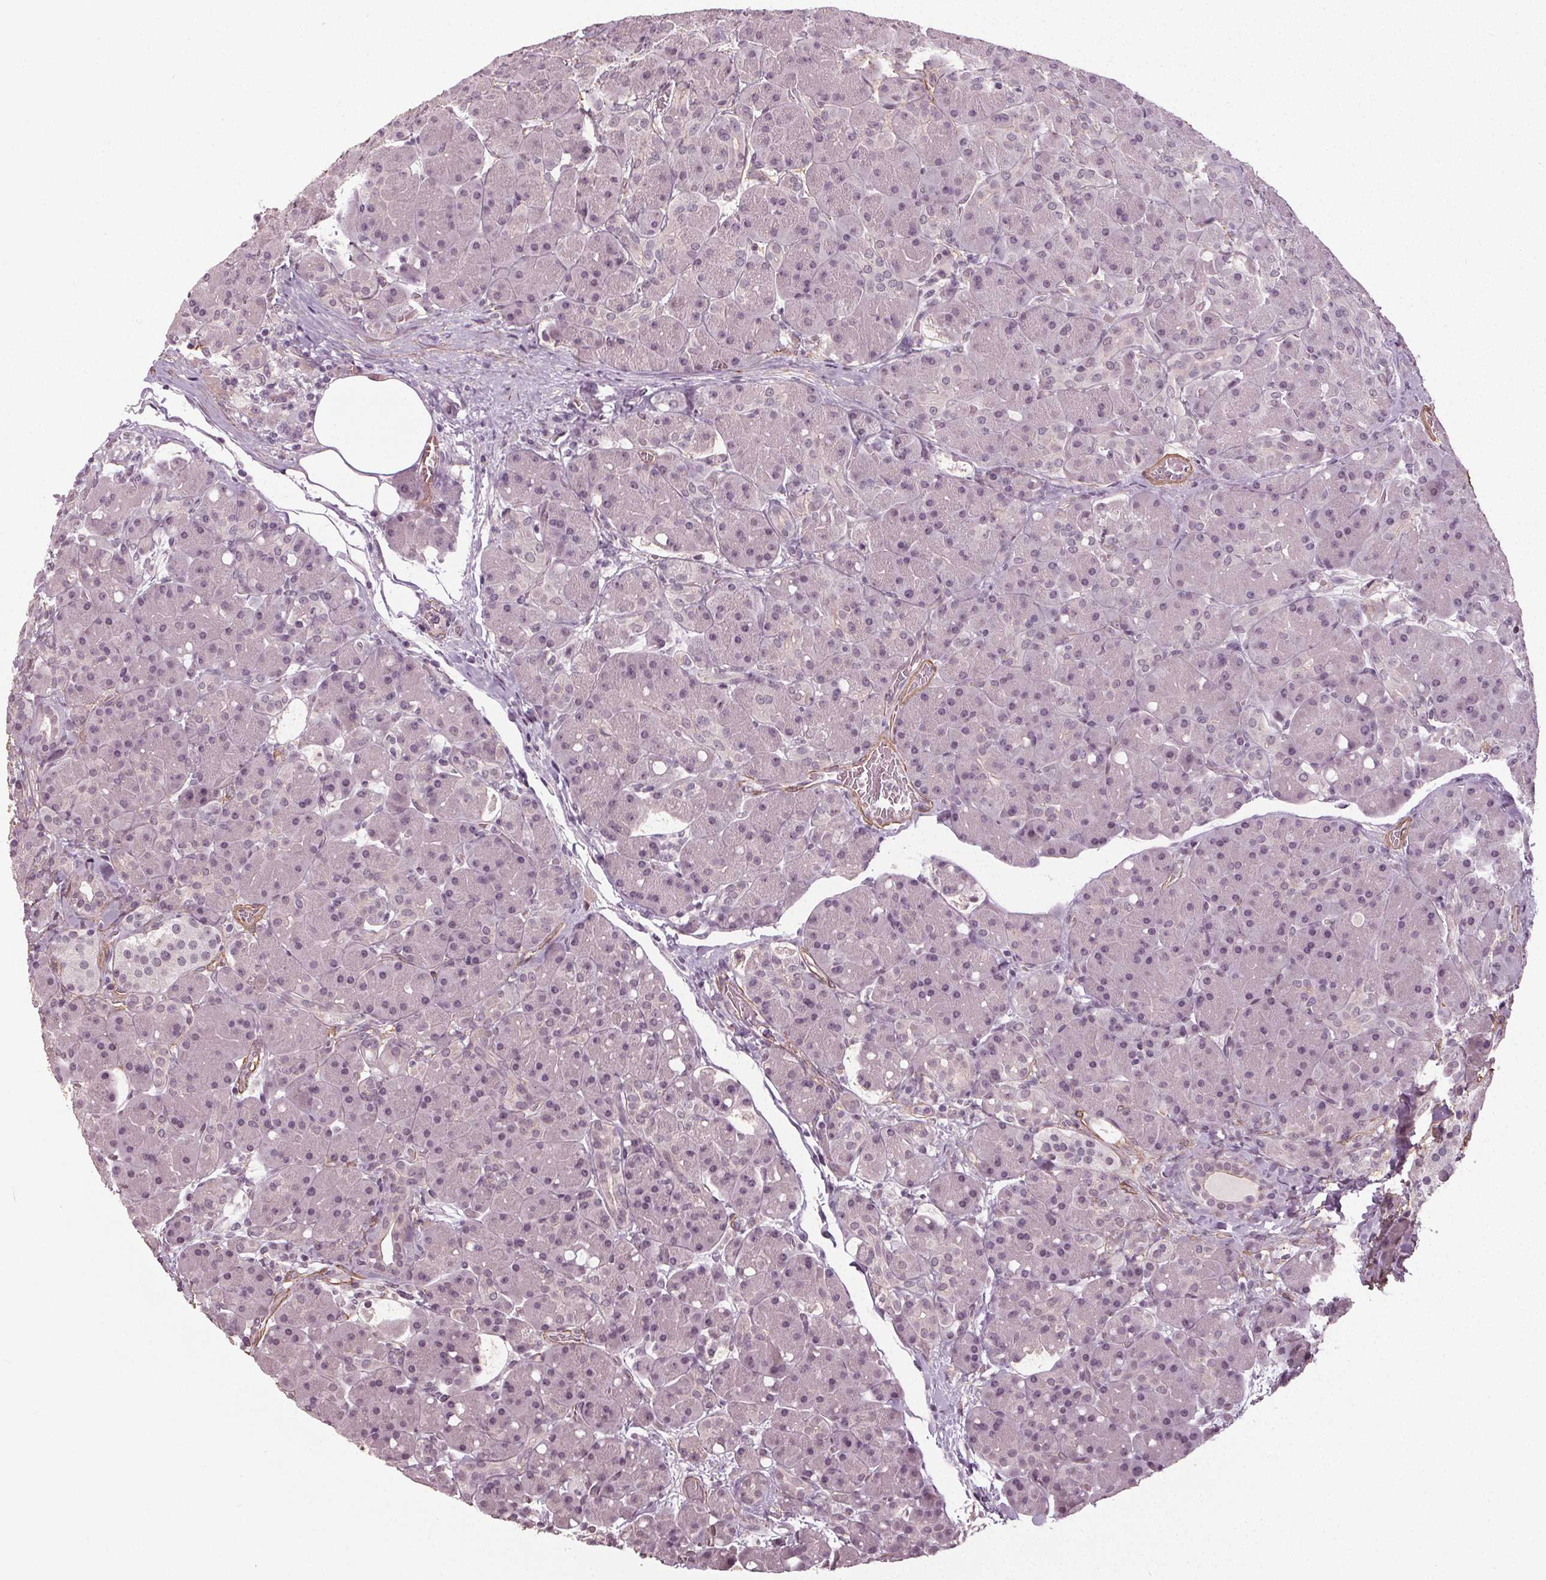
{"staining": {"intensity": "negative", "quantity": "none", "location": "none"}, "tissue": "pancreas", "cell_type": "Exocrine glandular cells", "image_type": "normal", "snomed": [{"axis": "morphology", "description": "Normal tissue, NOS"}, {"axis": "topography", "description": "Pancreas"}], "caption": "DAB (3,3'-diaminobenzidine) immunohistochemical staining of normal human pancreas displays no significant positivity in exocrine glandular cells.", "gene": "PKP1", "patient": {"sex": "male", "age": 55}}